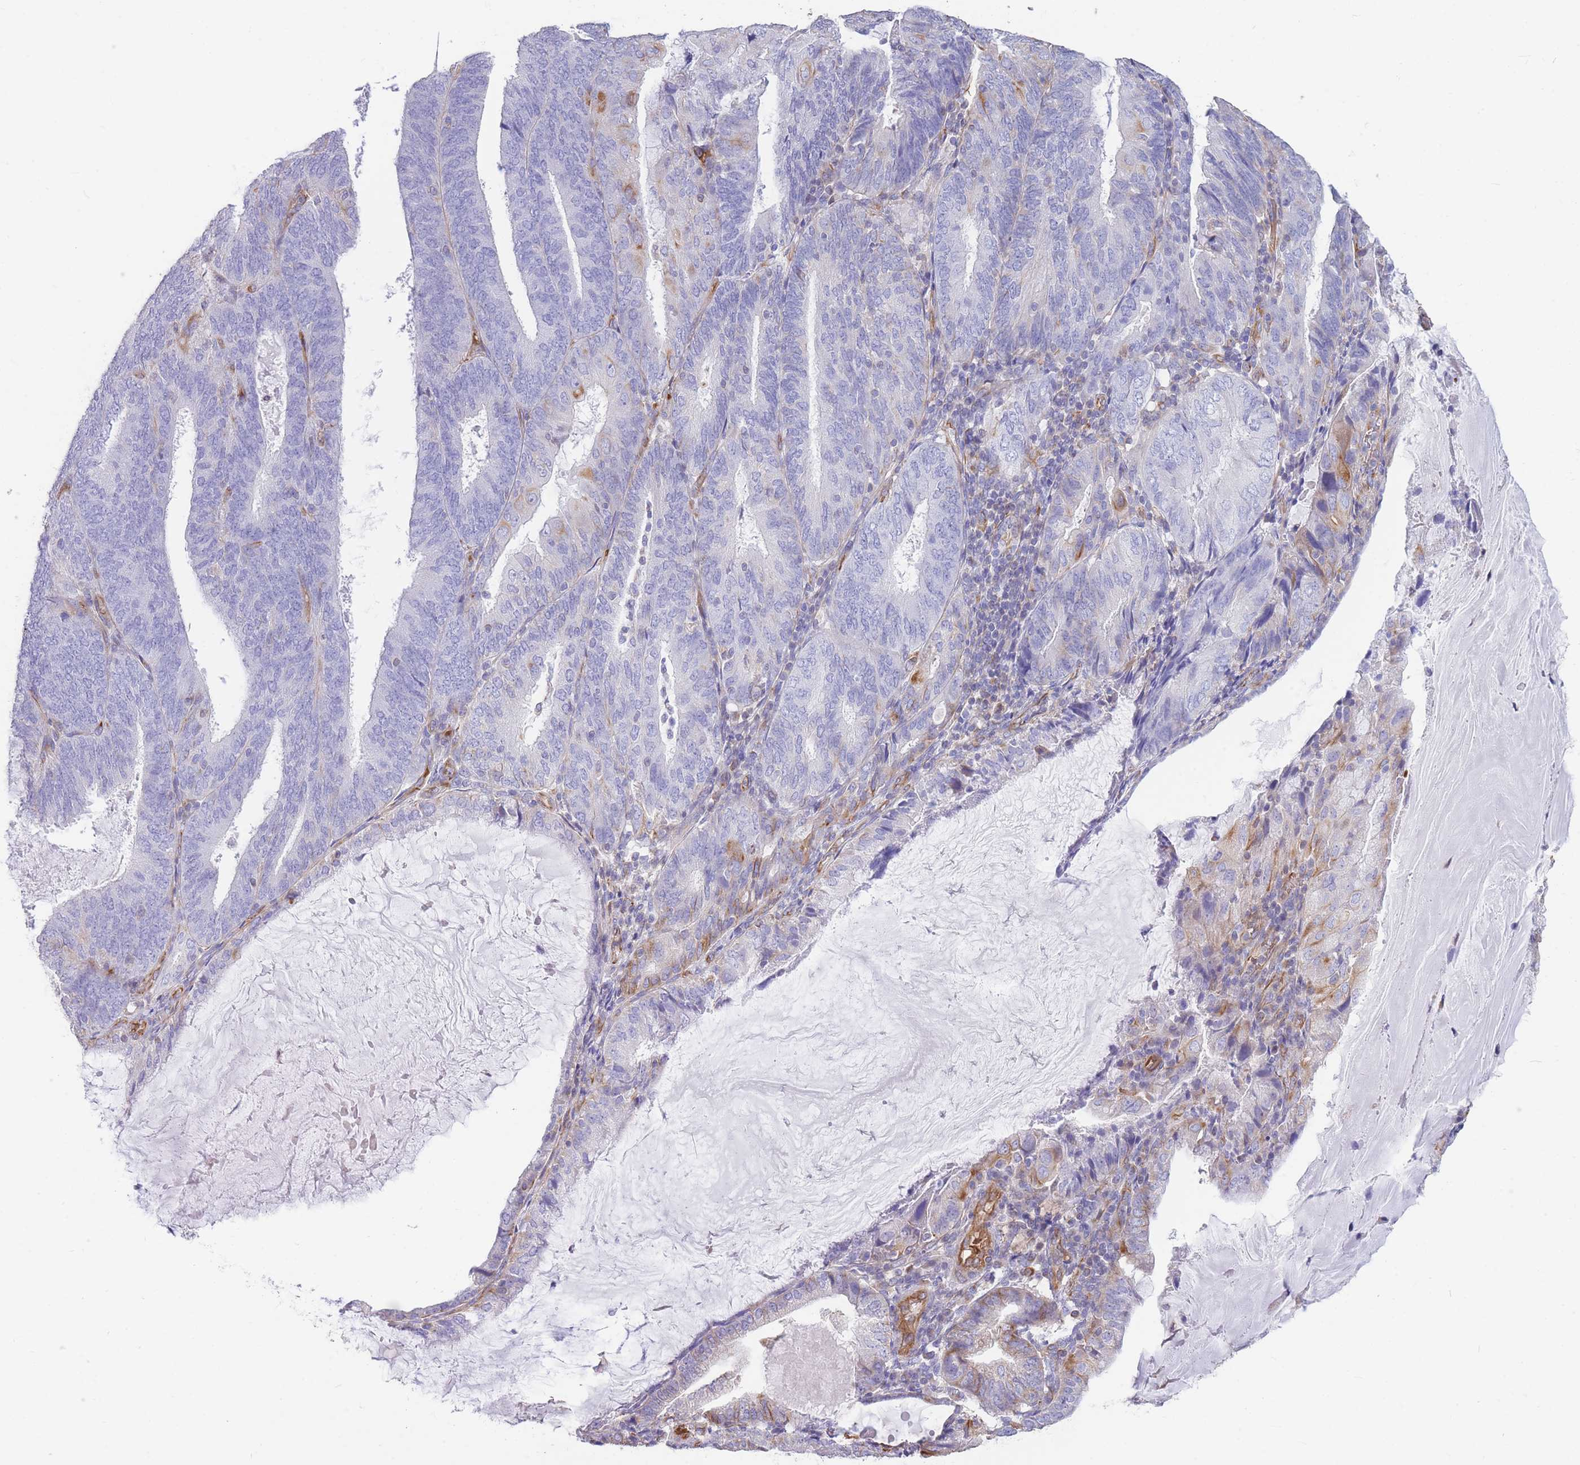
{"staining": {"intensity": "moderate", "quantity": "<25%", "location": "cytoplasmic/membranous"}, "tissue": "endometrial cancer", "cell_type": "Tumor cells", "image_type": "cancer", "snomed": [{"axis": "morphology", "description": "Adenocarcinoma, NOS"}, {"axis": "topography", "description": "Endometrium"}], "caption": "Immunohistochemical staining of human endometrial cancer exhibits low levels of moderate cytoplasmic/membranous staining in about <25% of tumor cells.", "gene": "ANKRD53", "patient": {"sex": "female", "age": 81}}